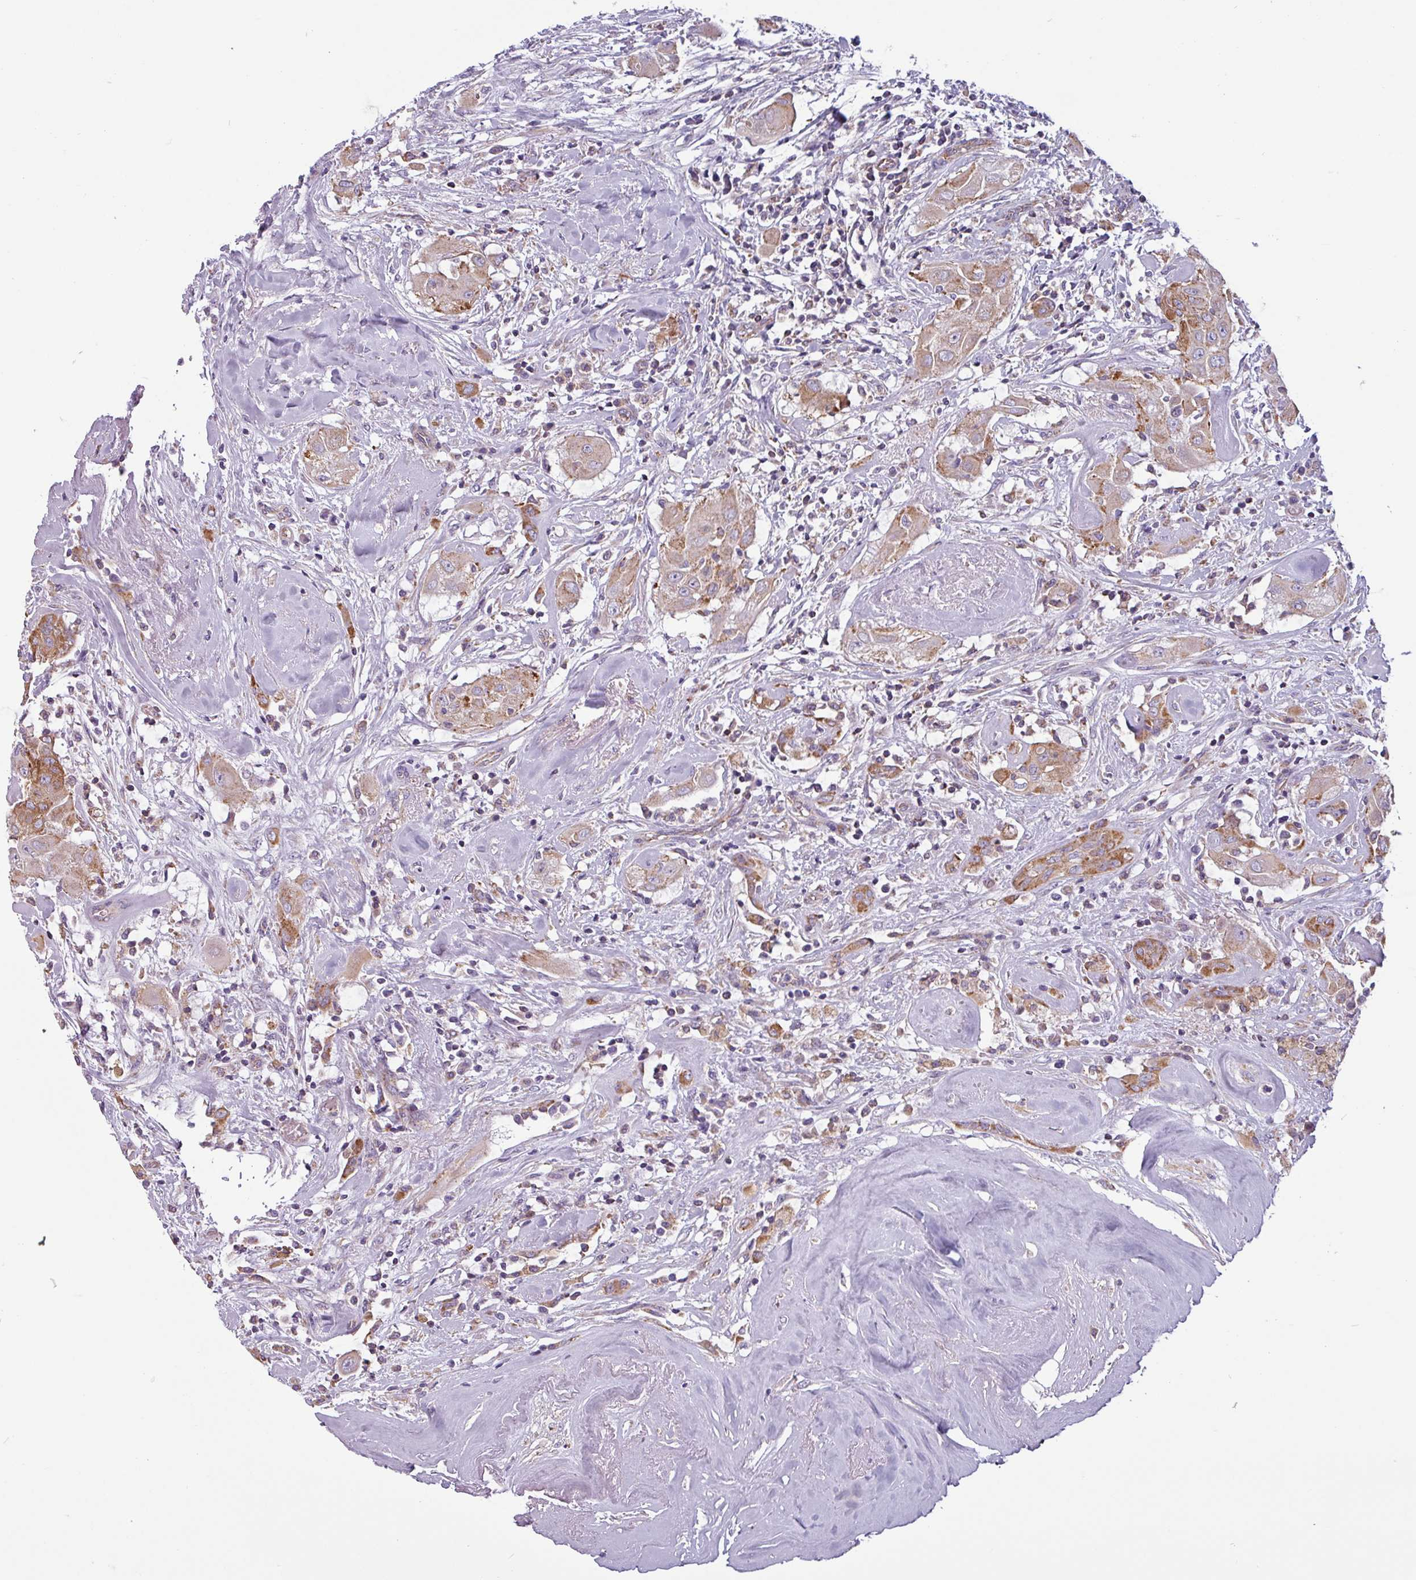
{"staining": {"intensity": "moderate", "quantity": ">75%", "location": "cytoplasmic/membranous"}, "tissue": "thyroid cancer", "cell_type": "Tumor cells", "image_type": "cancer", "snomed": [{"axis": "morphology", "description": "Papillary adenocarcinoma, NOS"}, {"axis": "topography", "description": "Thyroid gland"}], "caption": "Protein staining of thyroid cancer tissue exhibits moderate cytoplasmic/membranous expression in approximately >75% of tumor cells.", "gene": "CAMK1", "patient": {"sex": "female", "age": 59}}